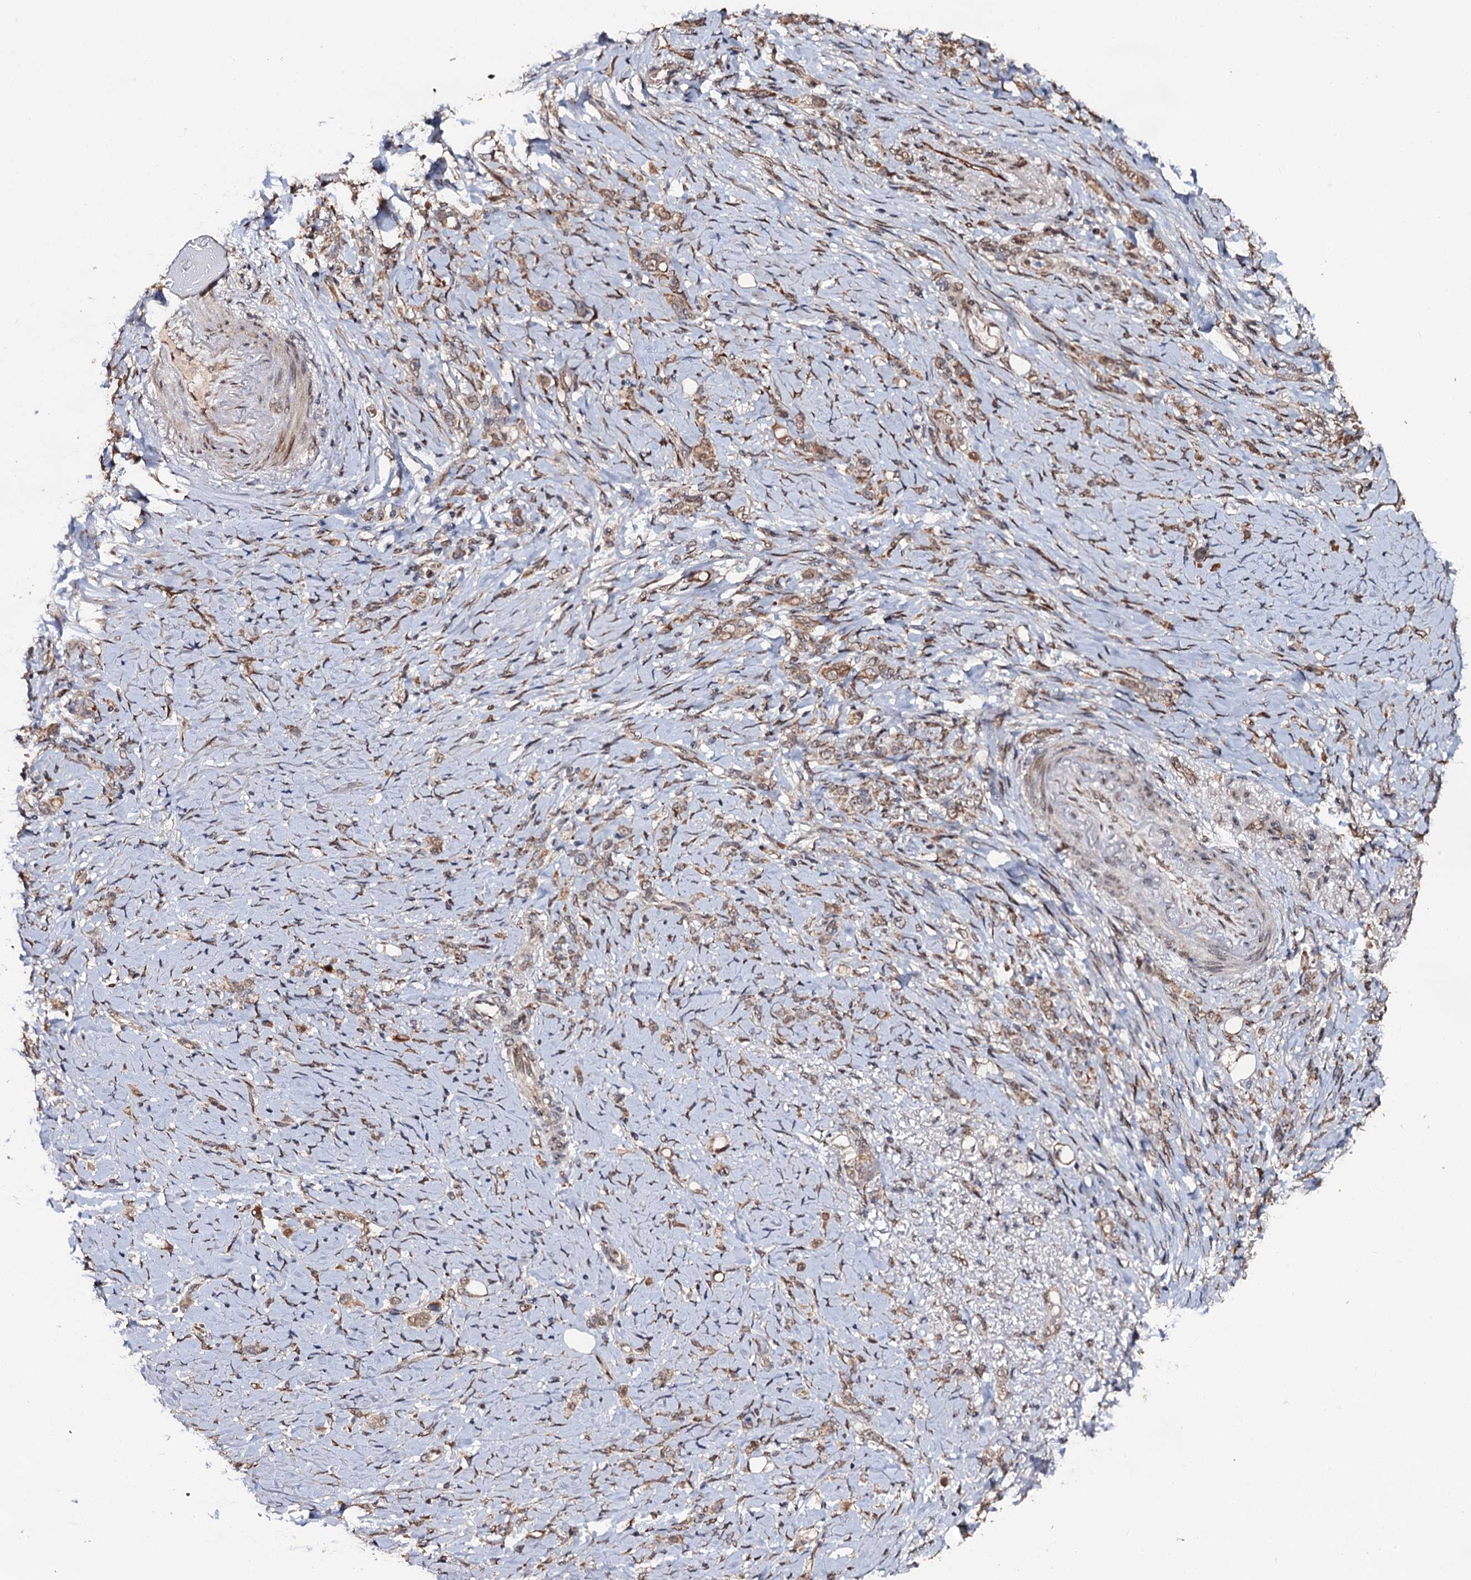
{"staining": {"intensity": "weak", "quantity": ">75%", "location": "cytoplasmic/membranous"}, "tissue": "stomach cancer", "cell_type": "Tumor cells", "image_type": "cancer", "snomed": [{"axis": "morphology", "description": "Adenocarcinoma, NOS"}, {"axis": "topography", "description": "Stomach"}], "caption": "Immunohistochemical staining of stomach cancer reveals weak cytoplasmic/membranous protein positivity in approximately >75% of tumor cells. Using DAB (3,3'-diaminobenzidine) (brown) and hematoxylin (blue) stains, captured at high magnification using brightfield microscopy.", "gene": "LRRC63", "patient": {"sex": "female", "age": 79}}